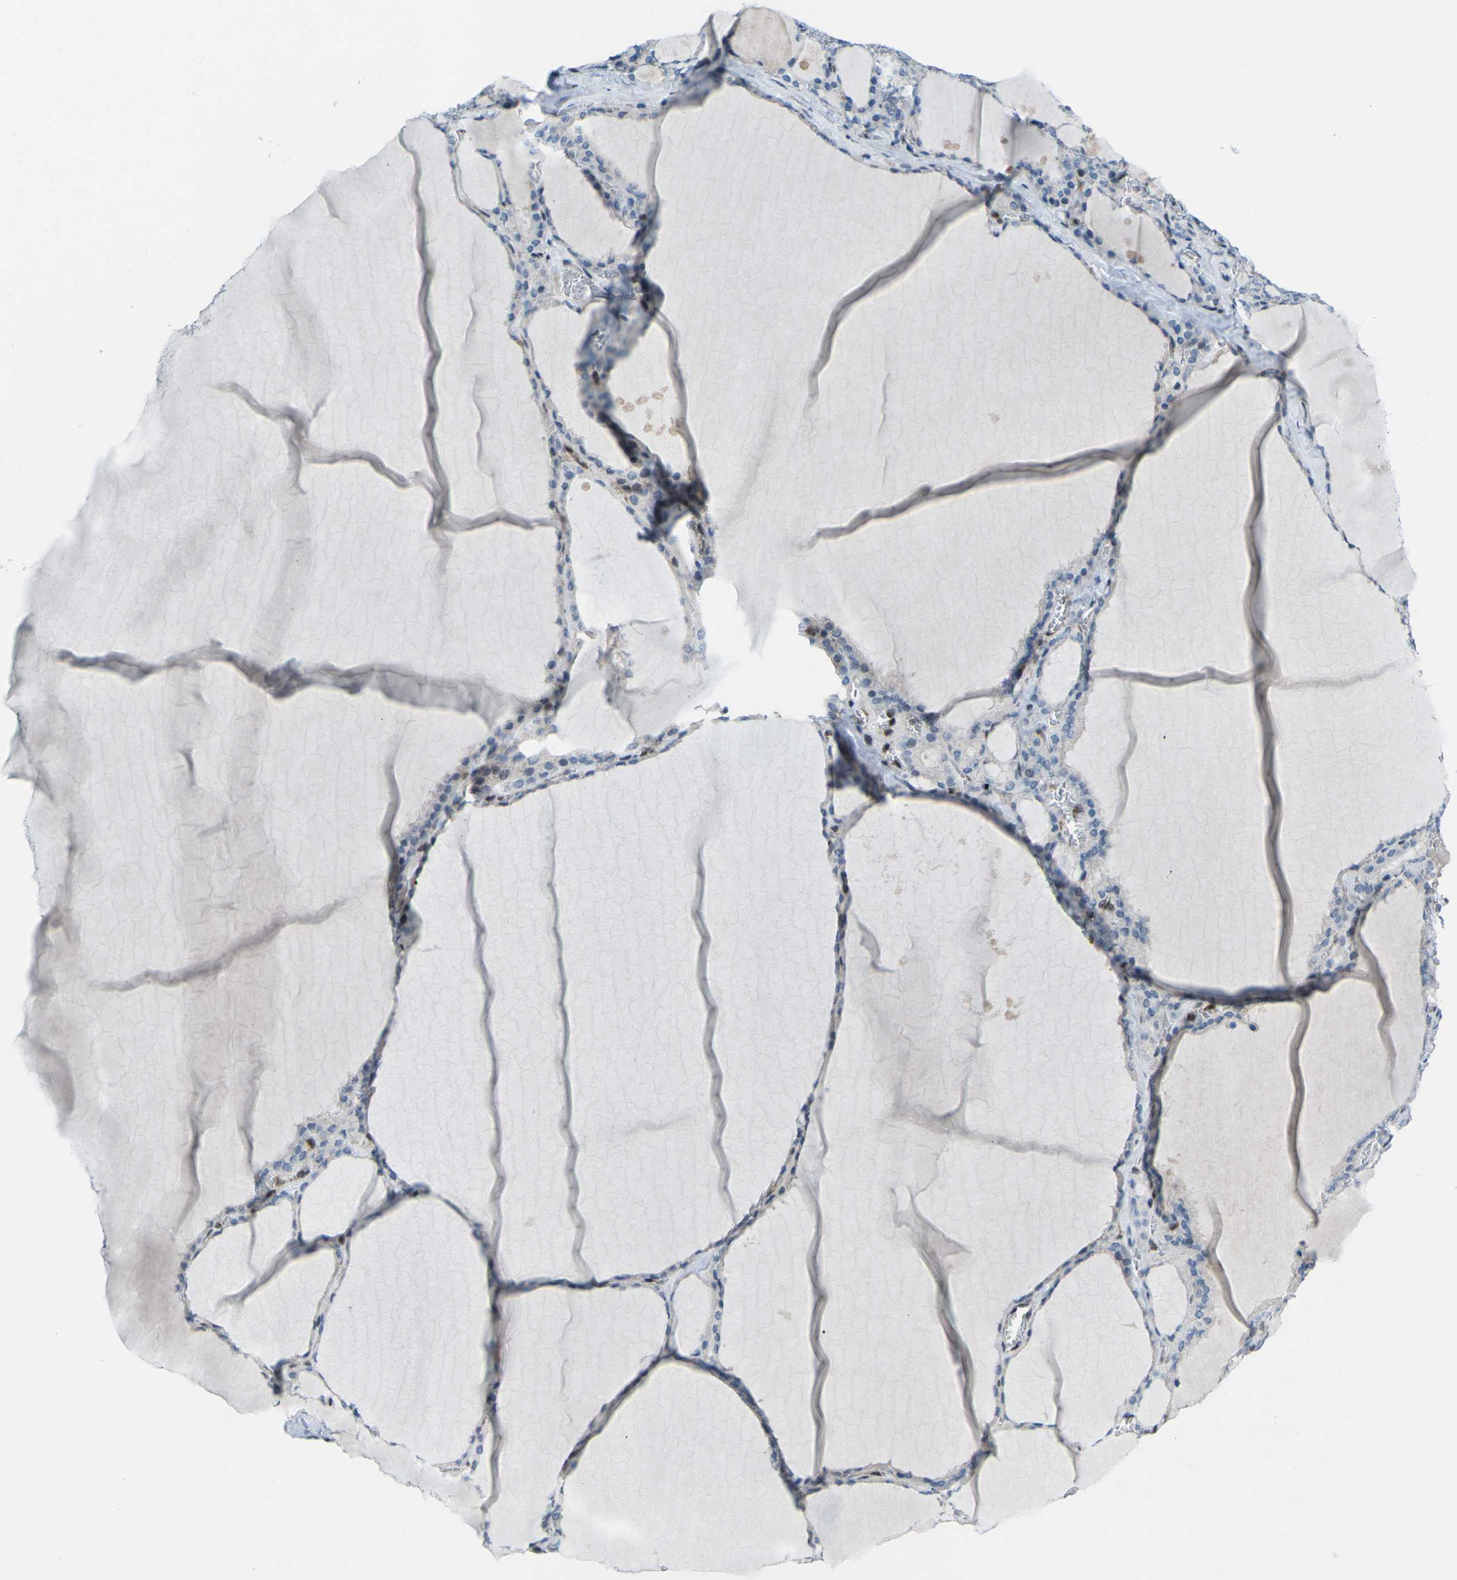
{"staining": {"intensity": "moderate", "quantity": "<25%", "location": "nuclear"}, "tissue": "thyroid gland", "cell_type": "Glandular cells", "image_type": "normal", "snomed": [{"axis": "morphology", "description": "Normal tissue, NOS"}, {"axis": "topography", "description": "Thyroid gland"}], "caption": "IHC (DAB (3,3'-diaminobenzidine)) staining of normal human thyroid gland exhibits moderate nuclear protein expression in approximately <25% of glandular cells.", "gene": "MBNL1", "patient": {"sex": "male", "age": 56}}